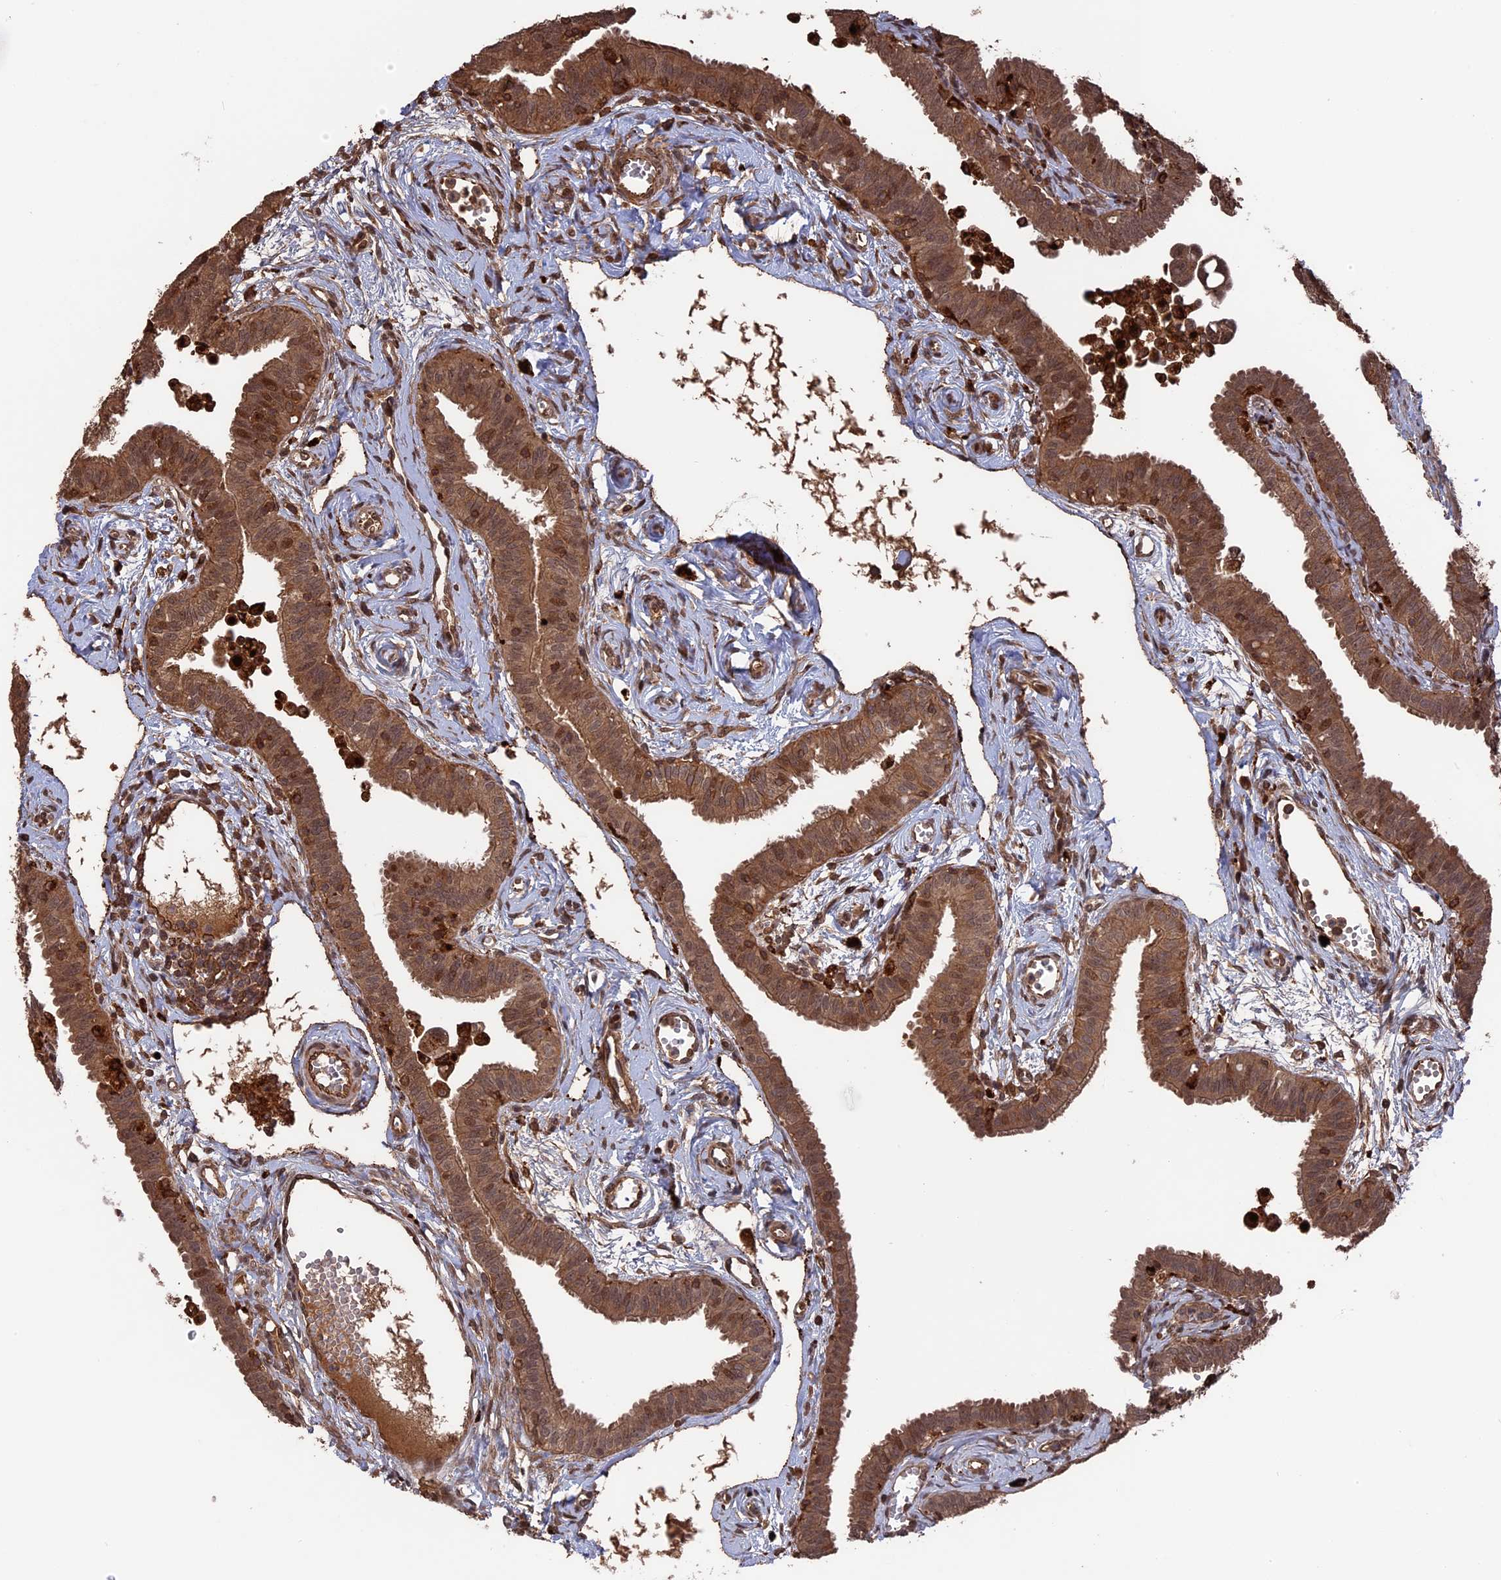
{"staining": {"intensity": "moderate", "quantity": ">75%", "location": "cytoplasmic/membranous"}, "tissue": "fallopian tube", "cell_type": "Glandular cells", "image_type": "normal", "snomed": [{"axis": "morphology", "description": "Normal tissue, NOS"}, {"axis": "morphology", "description": "Carcinoma, NOS"}, {"axis": "topography", "description": "Fallopian tube"}, {"axis": "topography", "description": "Ovary"}], "caption": "Immunohistochemistry staining of unremarkable fallopian tube, which shows medium levels of moderate cytoplasmic/membranous positivity in approximately >75% of glandular cells indicating moderate cytoplasmic/membranous protein staining. The staining was performed using DAB (brown) for protein detection and nuclei were counterstained in hematoxylin (blue).", "gene": "TELO2", "patient": {"sex": "female", "age": 59}}